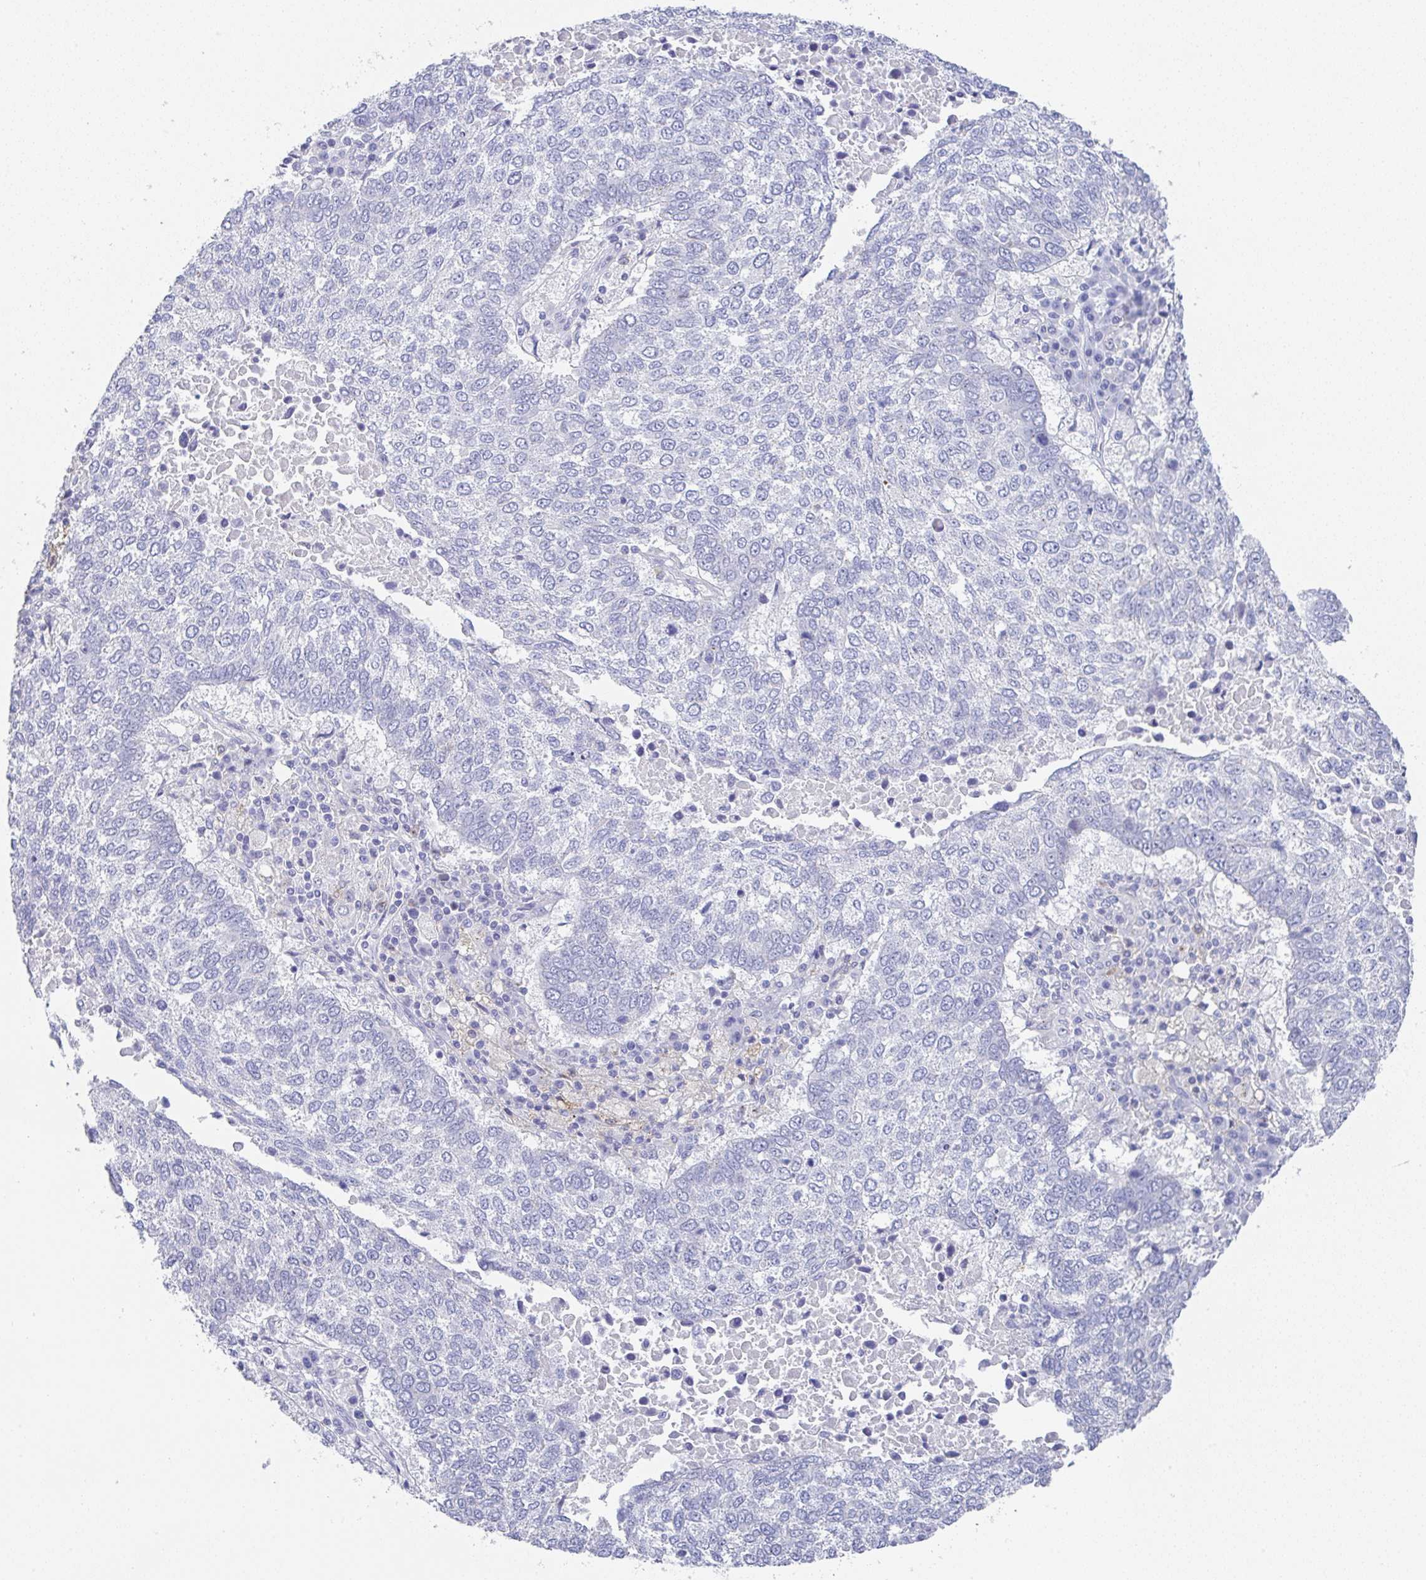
{"staining": {"intensity": "negative", "quantity": "none", "location": "none"}, "tissue": "lung cancer", "cell_type": "Tumor cells", "image_type": "cancer", "snomed": [{"axis": "morphology", "description": "Squamous cell carcinoma, NOS"}, {"axis": "topography", "description": "Lung"}], "caption": "Lung squamous cell carcinoma was stained to show a protein in brown. There is no significant staining in tumor cells.", "gene": "TNFRSF8", "patient": {"sex": "male", "age": 73}}